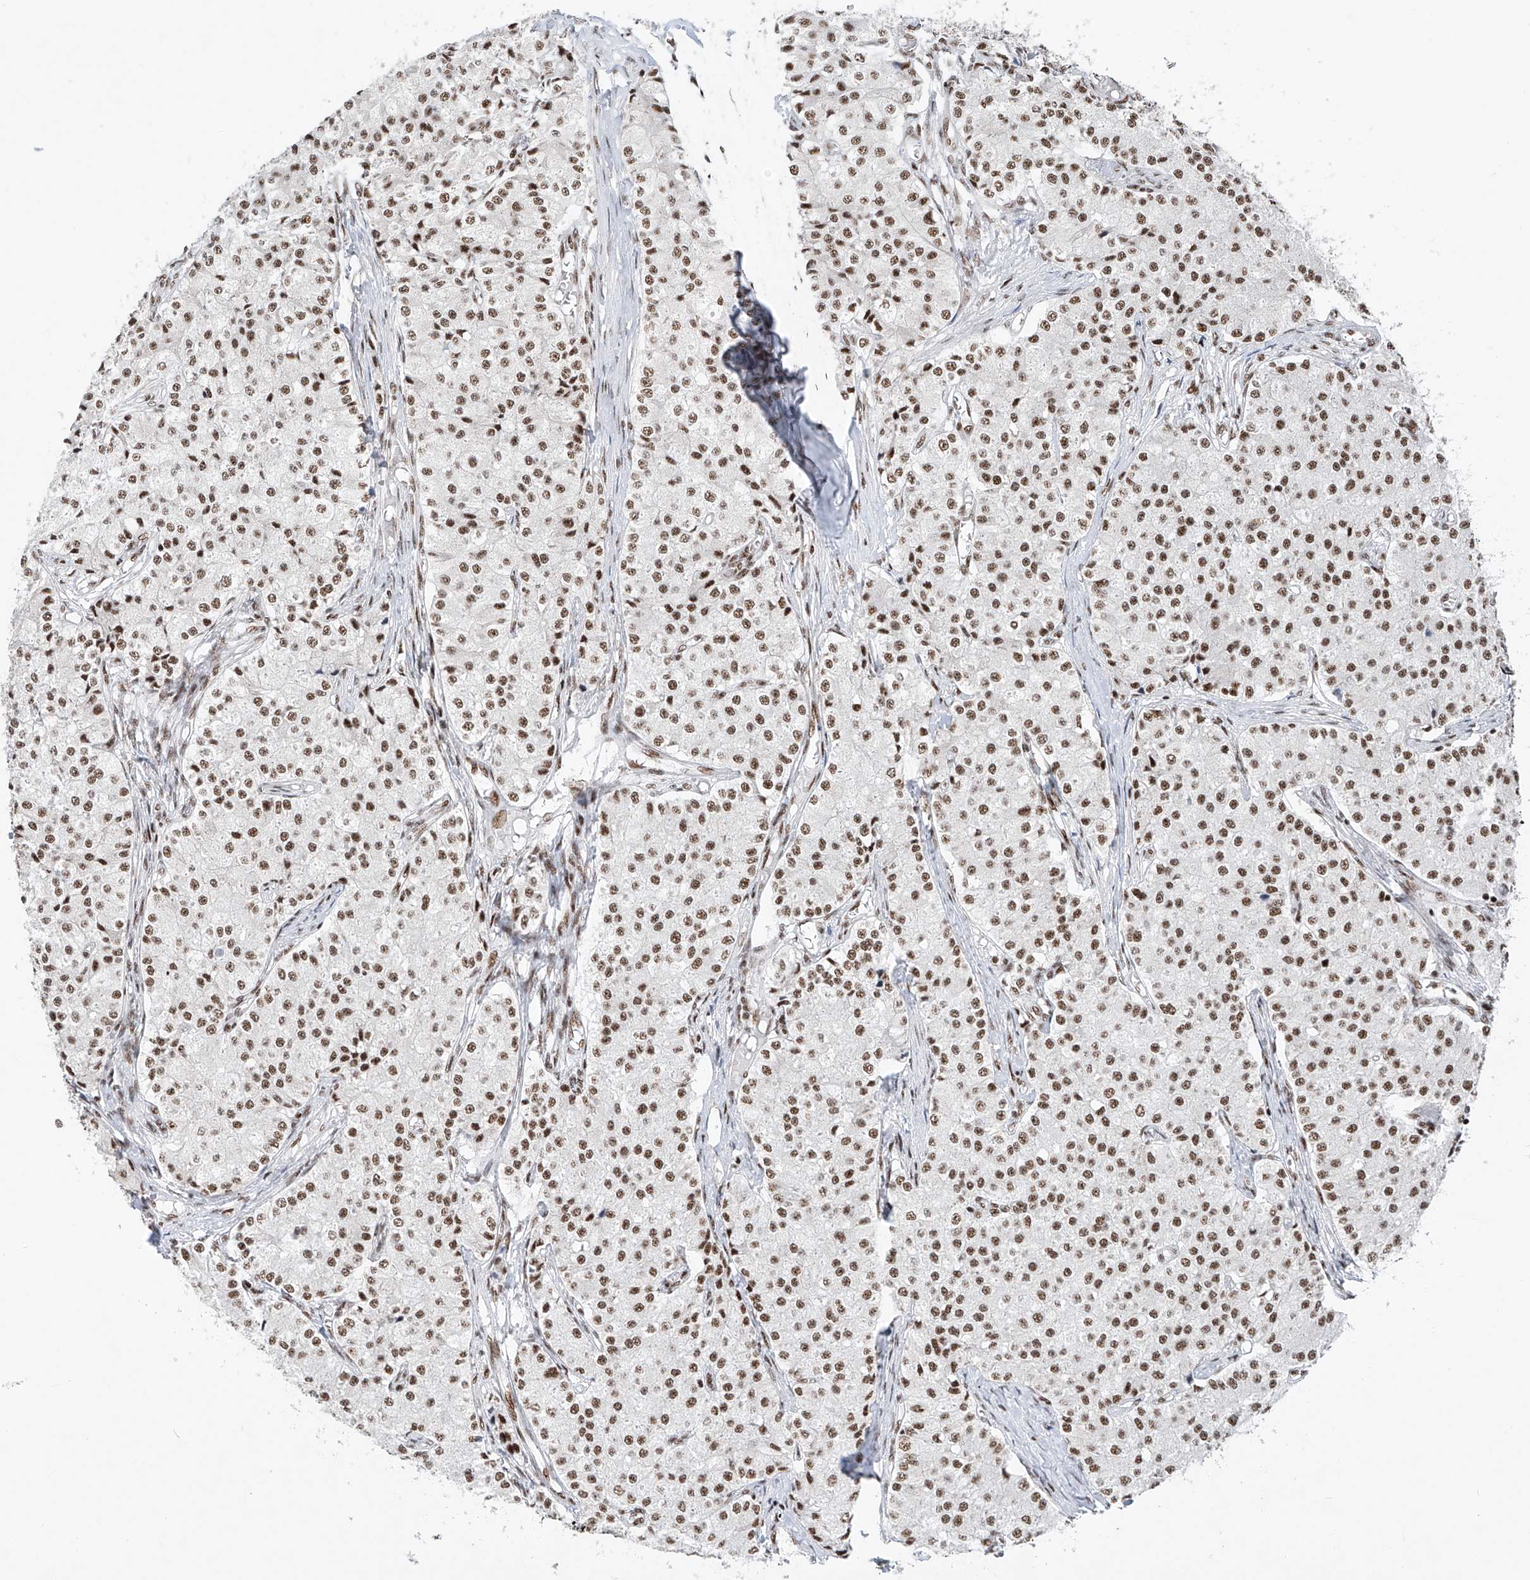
{"staining": {"intensity": "moderate", "quantity": ">75%", "location": "nuclear"}, "tissue": "carcinoid", "cell_type": "Tumor cells", "image_type": "cancer", "snomed": [{"axis": "morphology", "description": "Carcinoid, malignant, NOS"}, {"axis": "topography", "description": "Colon"}], "caption": "There is medium levels of moderate nuclear expression in tumor cells of carcinoid (malignant), as demonstrated by immunohistochemical staining (brown color).", "gene": "TAF4", "patient": {"sex": "female", "age": 52}}